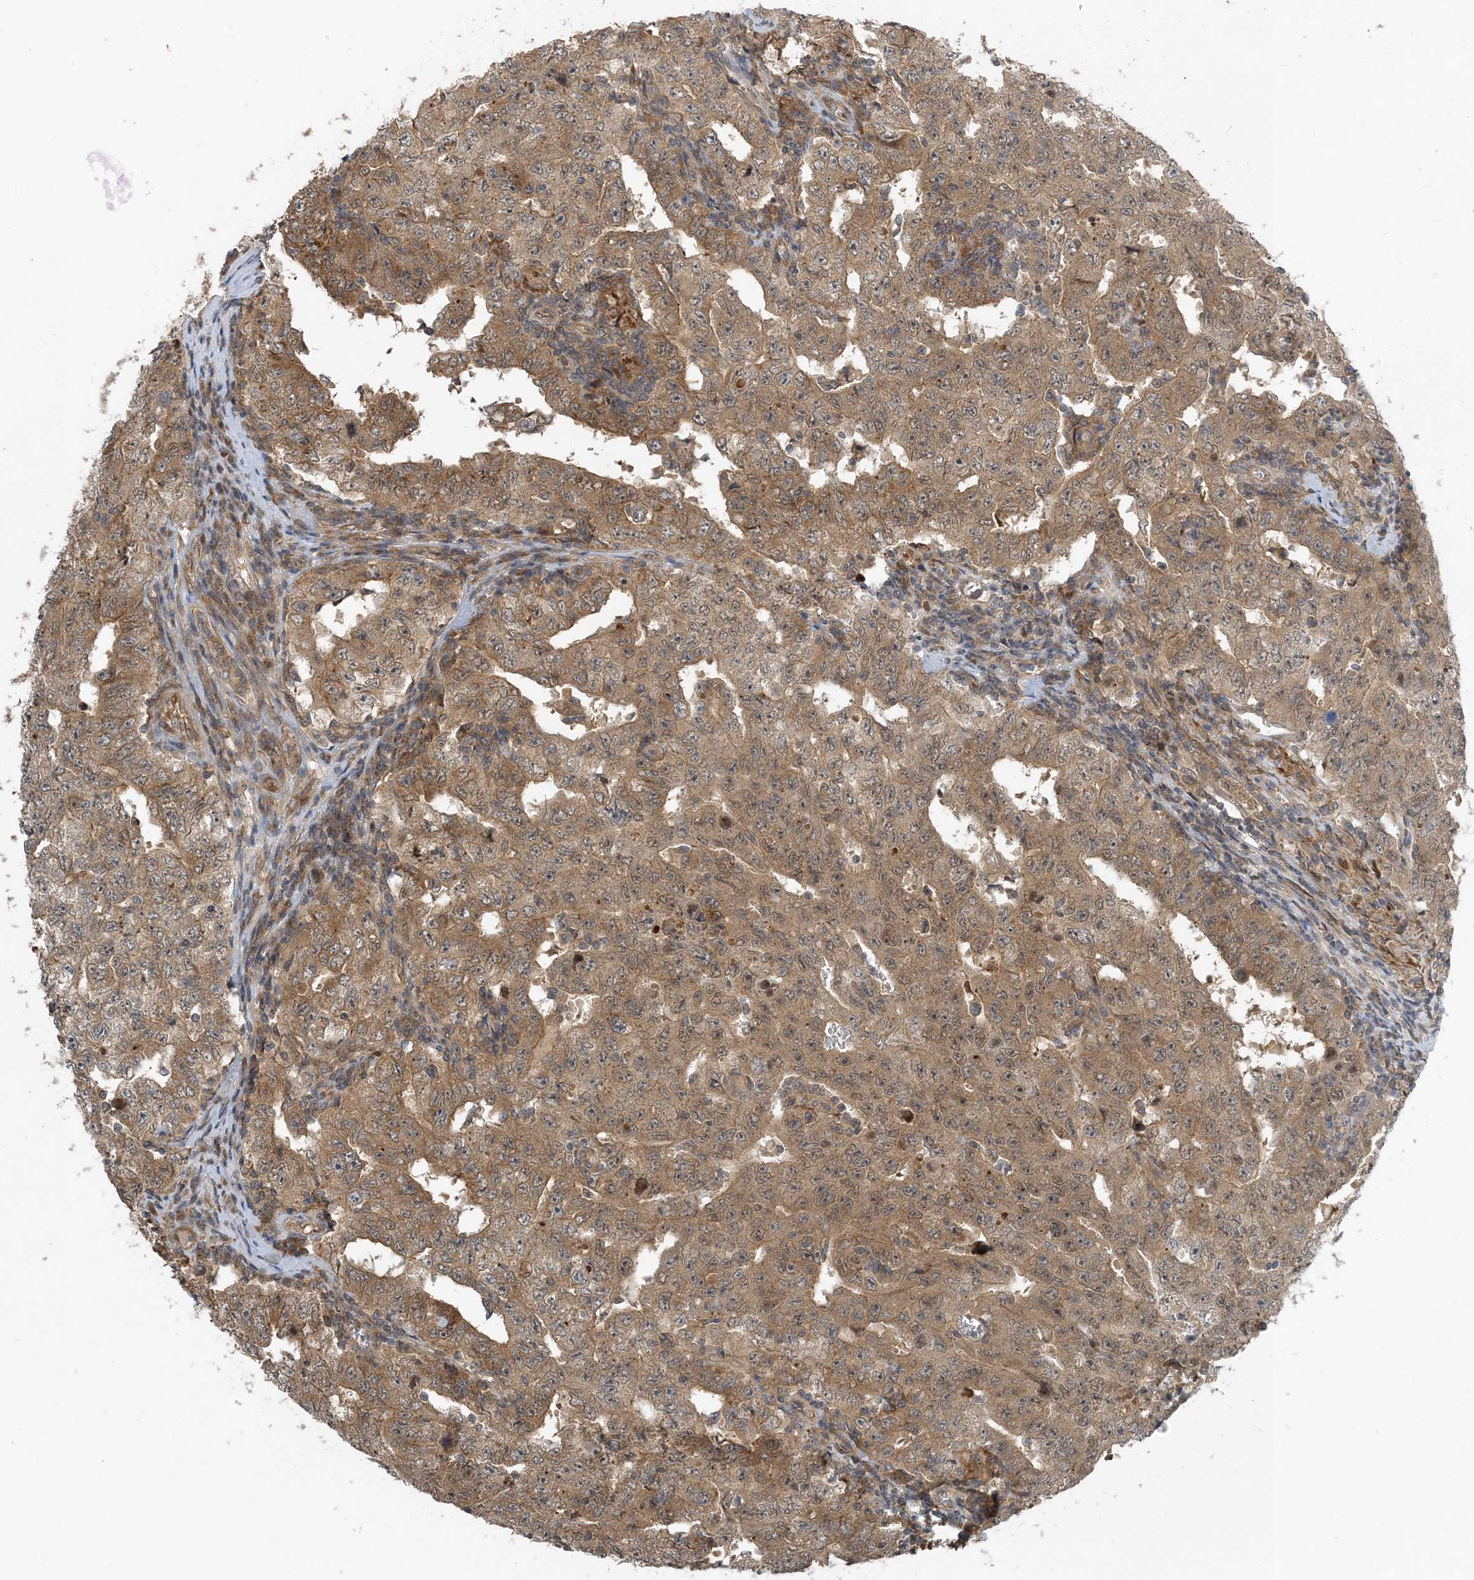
{"staining": {"intensity": "moderate", "quantity": ">75%", "location": "cytoplasmic/membranous"}, "tissue": "testis cancer", "cell_type": "Tumor cells", "image_type": "cancer", "snomed": [{"axis": "morphology", "description": "Carcinoma, Embryonal, NOS"}, {"axis": "topography", "description": "Testis"}], "caption": "High-power microscopy captured an IHC histopathology image of testis embryonal carcinoma, revealing moderate cytoplasmic/membranous expression in about >75% of tumor cells. The staining is performed using DAB brown chromogen to label protein expression. The nuclei are counter-stained blue using hematoxylin.", "gene": "ZBTB3", "patient": {"sex": "male", "age": 26}}